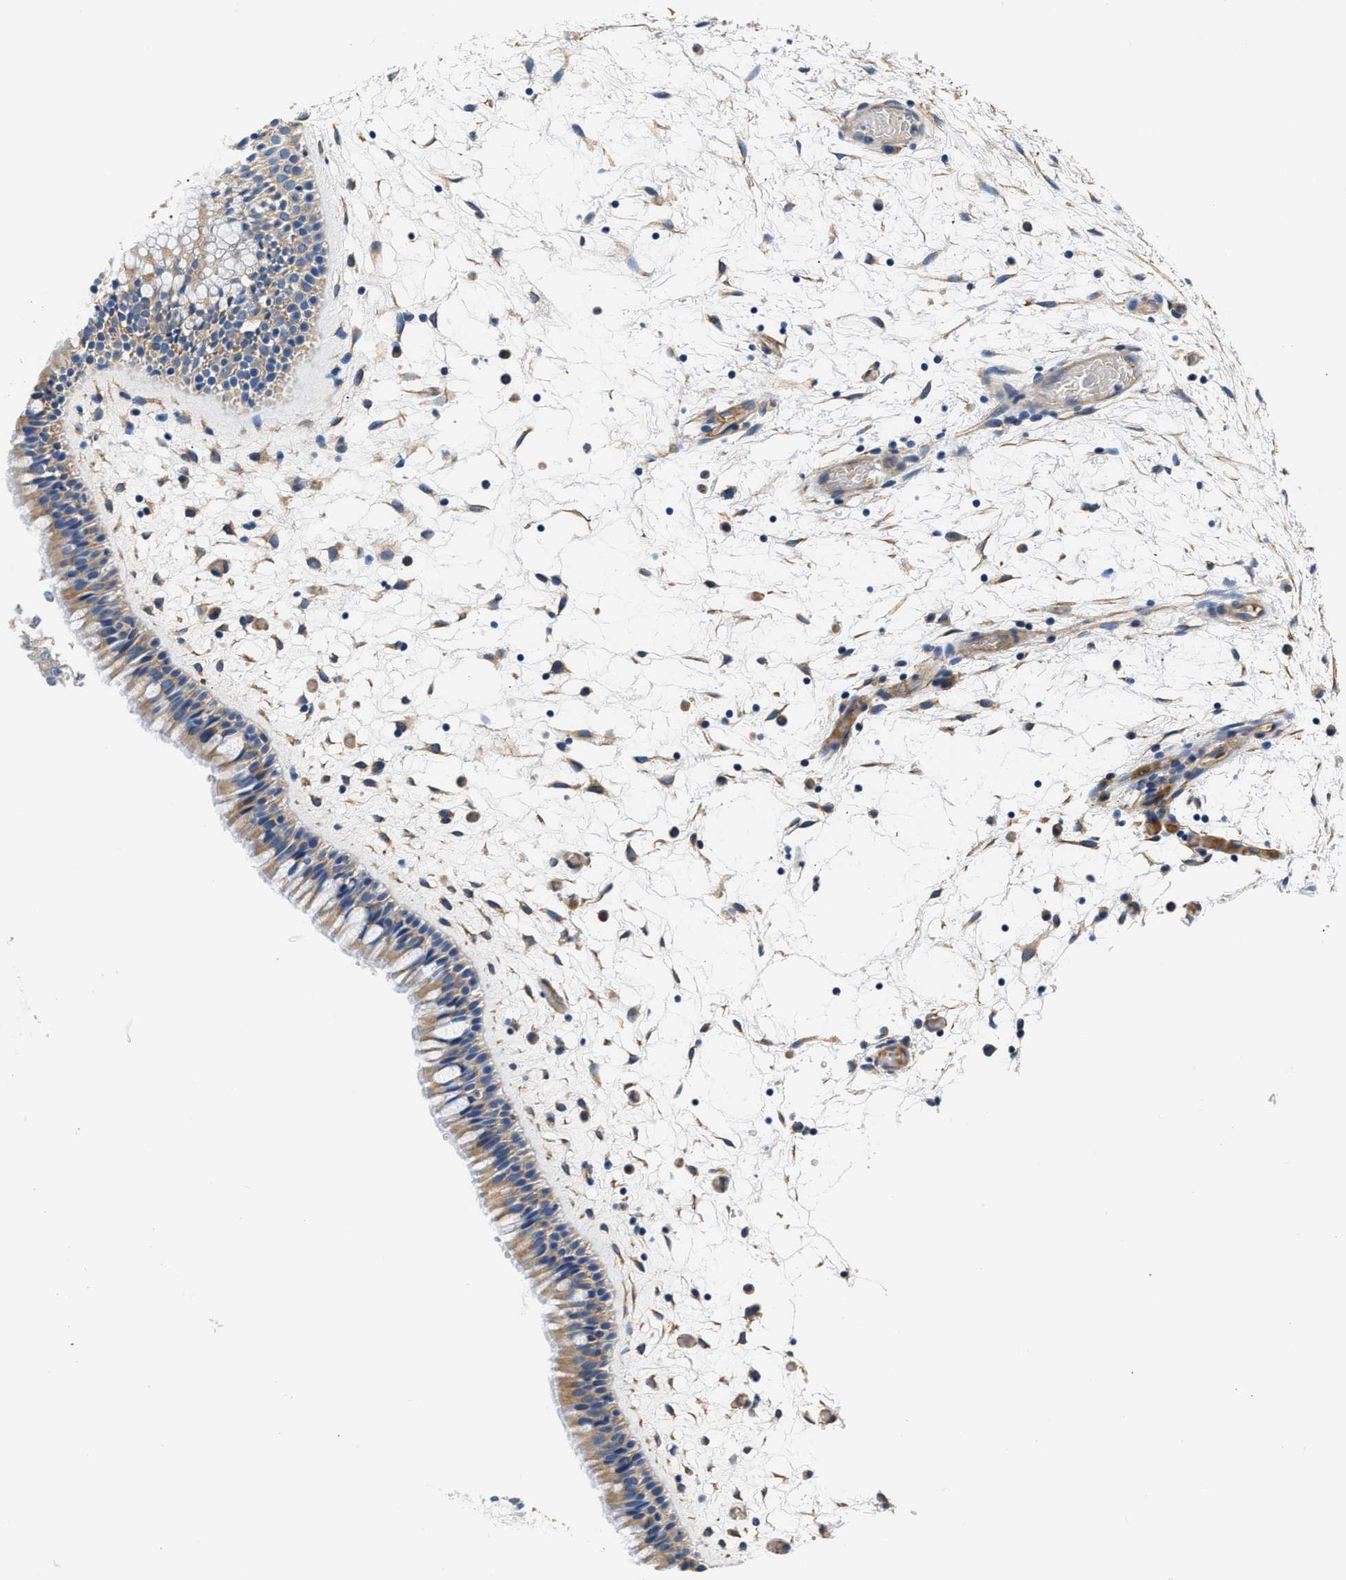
{"staining": {"intensity": "moderate", "quantity": ">75%", "location": "cytoplasmic/membranous"}, "tissue": "nasopharynx", "cell_type": "Respiratory epithelial cells", "image_type": "normal", "snomed": [{"axis": "morphology", "description": "Normal tissue, NOS"}, {"axis": "morphology", "description": "Inflammation, NOS"}, {"axis": "topography", "description": "Nasopharynx"}], "caption": "Benign nasopharynx was stained to show a protein in brown. There is medium levels of moderate cytoplasmic/membranous staining in about >75% of respiratory epithelial cells.", "gene": "CSDE1", "patient": {"sex": "male", "age": 48}}